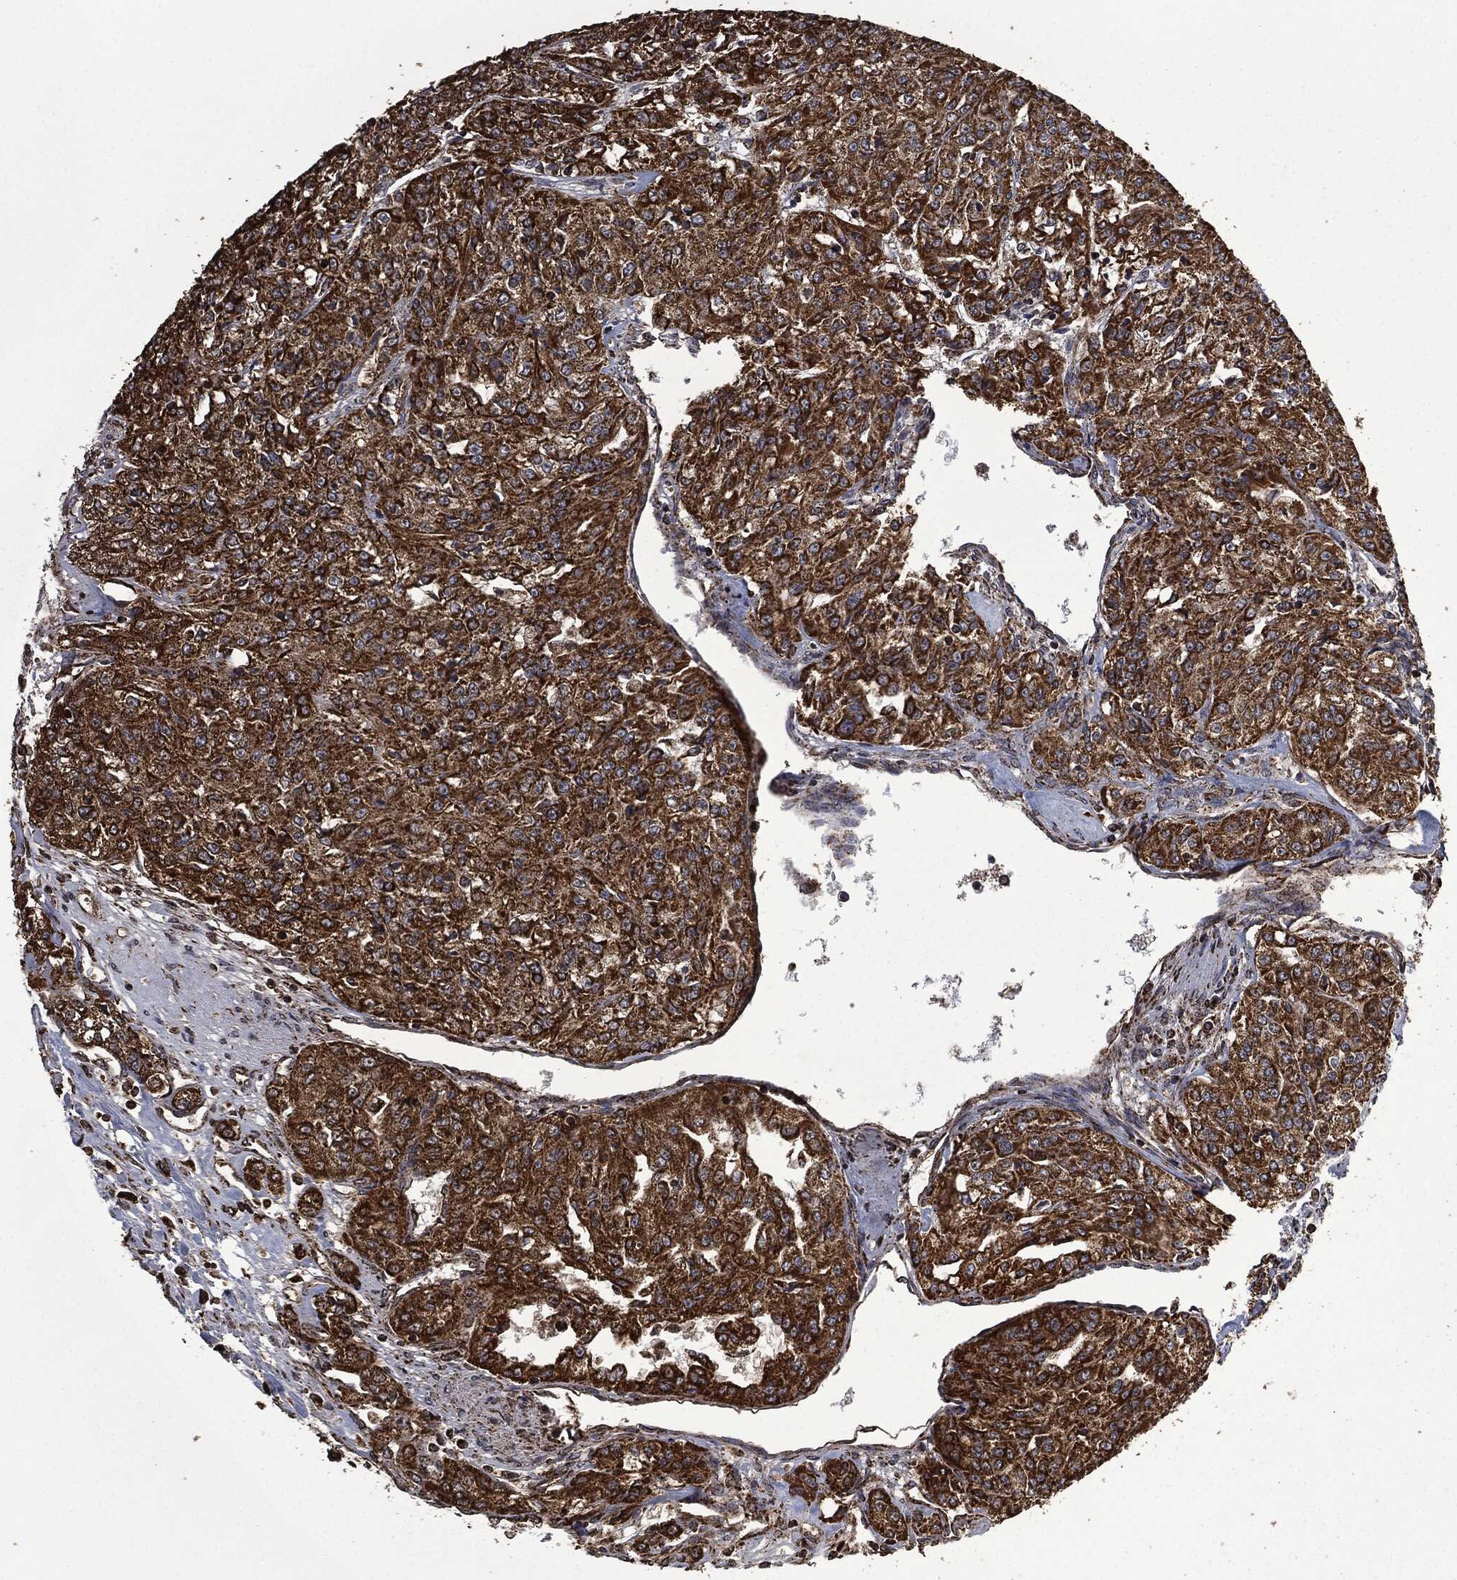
{"staining": {"intensity": "strong", "quantity": ">75%", "location": "cytoplasmic/membranous"}, "tissue": "renal cancer", "cell_type": "Tumor cells", "image_type": "cancer", "snomed": [{"axis": "morphology", "description": "Adenocarcinoma, NOS"}, {"axis": "topography", "description": "Kidney"}], "caption": "DAB (3,3'-diaminobenzidine) immunohistochemical staining of renal cancer reveals strong cytoplasmic/membranous protein positivity in about >75% of tumor cells.", "gene": "LIG3", "patient": {"sex": "female", "age": 63}}